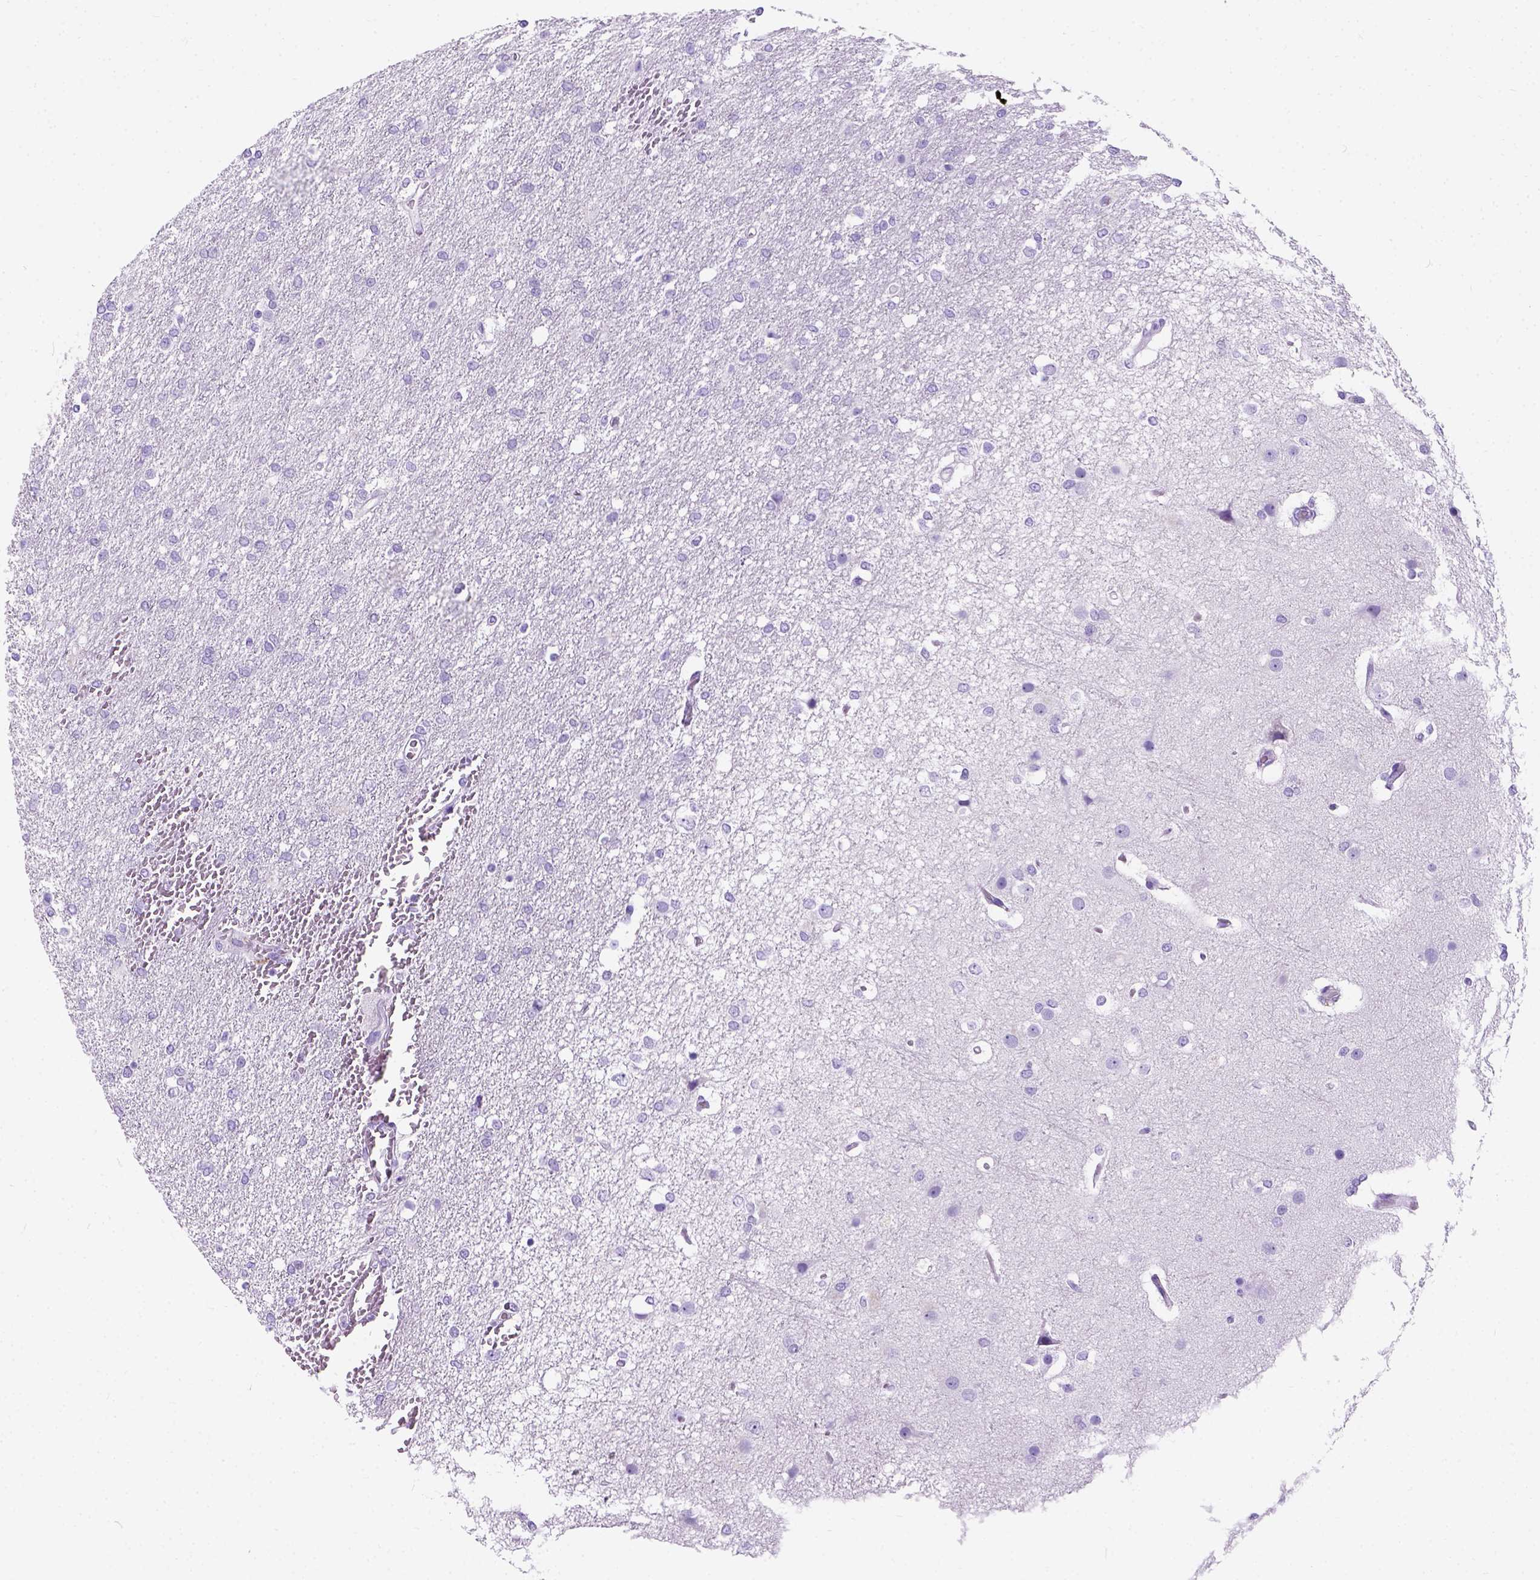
{"staining": {"intensity": "negative", "quantity": "none", "location": "none"}, "tissue": "glioma", "cell_type": "Tumor cells", "image_type": "cancer", "snomed": [{"axis": "morphology", "description": "Glioma, malignant, High grade"}, {"axis": "topography", "description": "Brain"}], "caption": "Tumor cells are negative for protein expression in human malignant glioma (high-grade).", "gene": "C7orf57", "patient": {"sex": "female", "age": 61}}